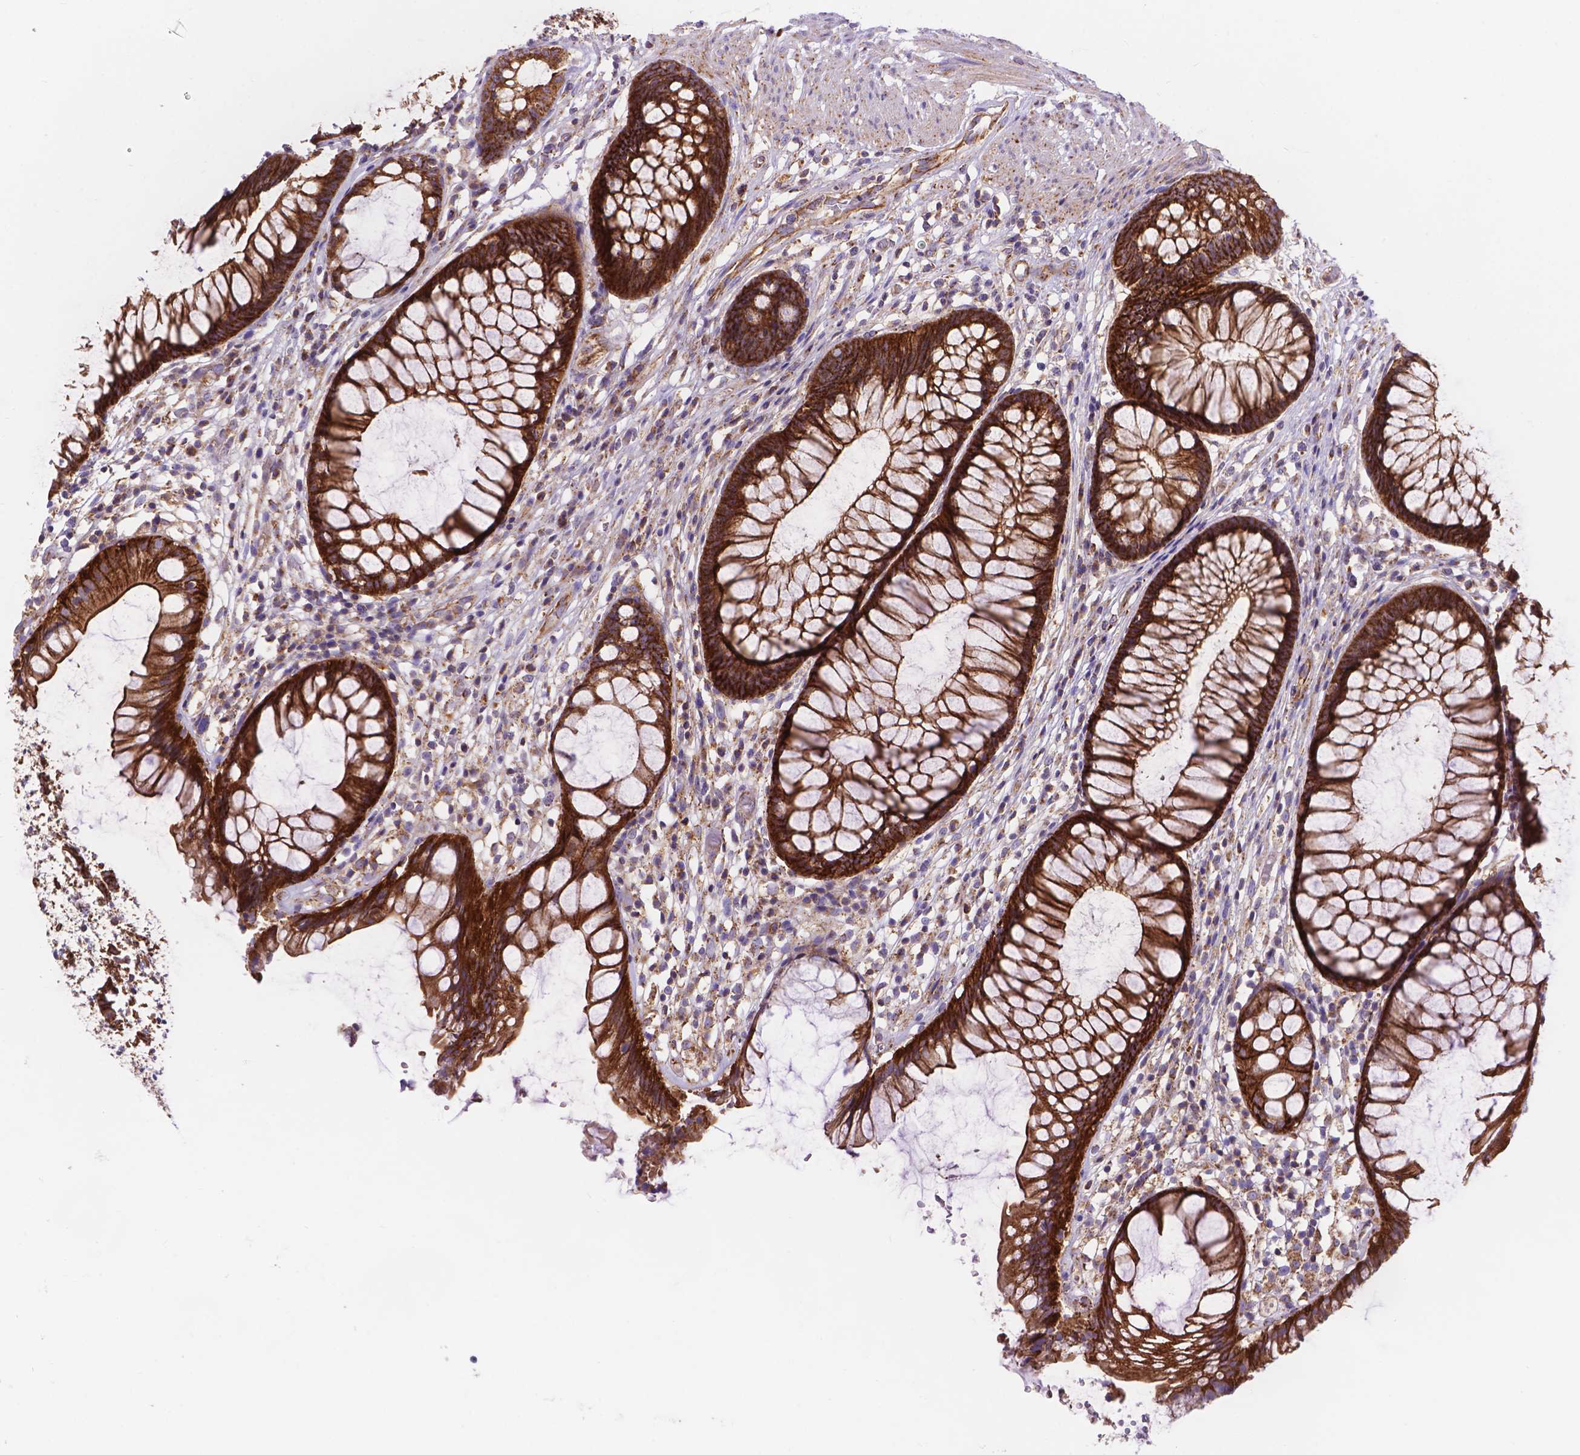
{"staining": {"intensity": "strong", "quantity": ">75%", "location": "cytoplasmic/membranous"}, "tissue": "rectum", "cell_type": "Glandular cells", "image_type": "normal", "snomed": [{"axis": "morphology", "description": "Normal tissue, NOS"}, {"axis": "topography", "description": "Smooth muscle"}, {"axis": "topography", "description": "Rectum"}], "caption": "High-magnification brightfield microscopy of normal rectum stained with DAB (brown) and counterstained with hematoxylin (blue). glandular cells exhibit strong cytoplasmic/membranous expression is identified in about>75% of cells. The staining was performed using DAB, with brown indicating positive protein expression. Nuclei are stained blue with hematoxylin.", "gene": "AK3", "patient": {"sex": "male", "age": 53}}